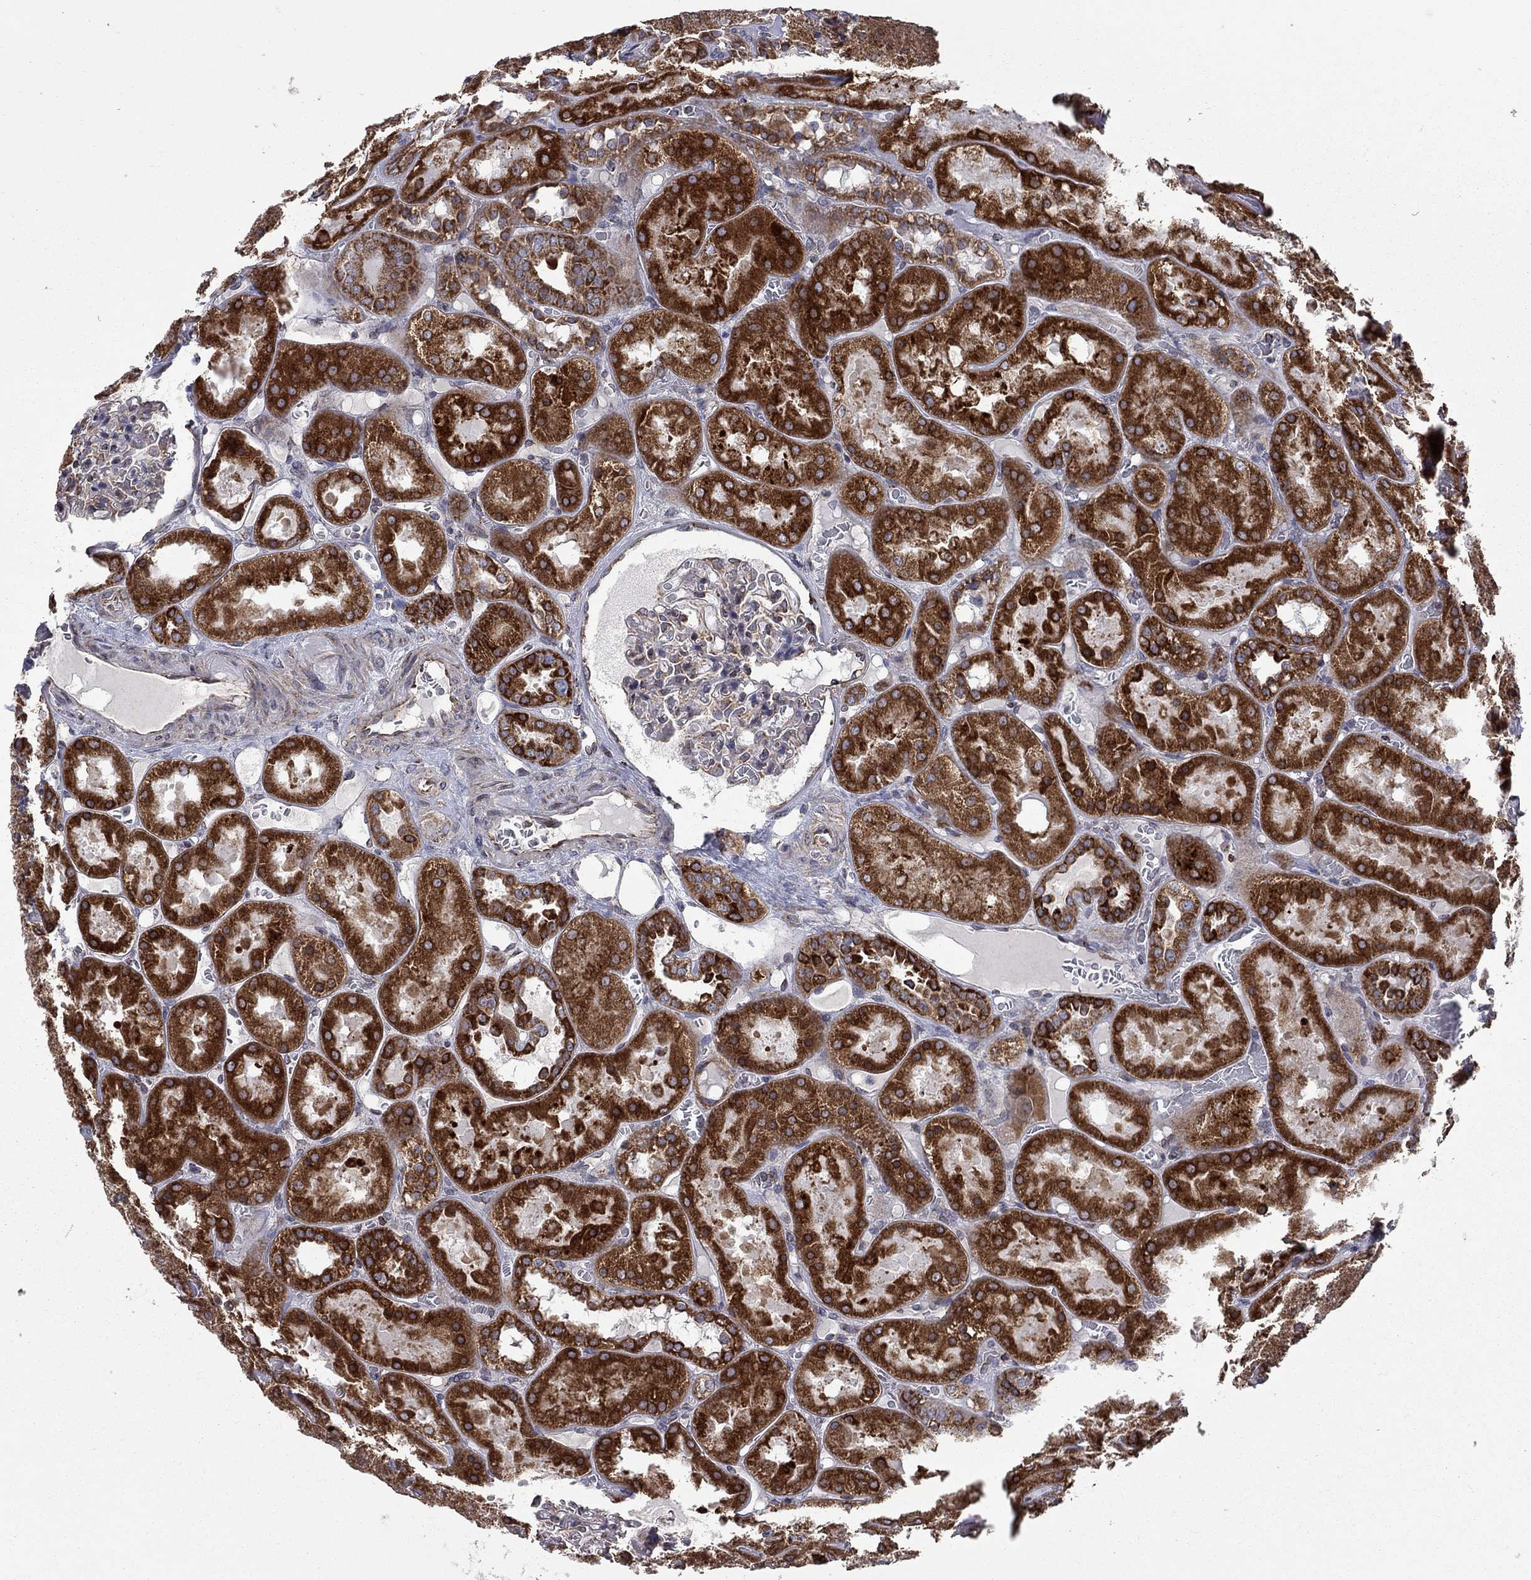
{"staining": {"intensity": "weak", "quantity": "25%-75%", "location": "cytoplasmic/membranous"}, "tissue": "kidney", "cell_type": "Cells in glomeruli", "image_type": "normal", "snomed": [{"axis": "morphology", "description": "Normal tissue, NOS"}, {"axis": "topography", "description": "Kidney"}], "caption": "Protein staining demonstrates weak cytoplasmic/membranous positivity in about 25%-75% of cells in glomeruli in benign kidney.", "gene": "CLPTM1", "patient": {"sex": "male", "age": 73}}